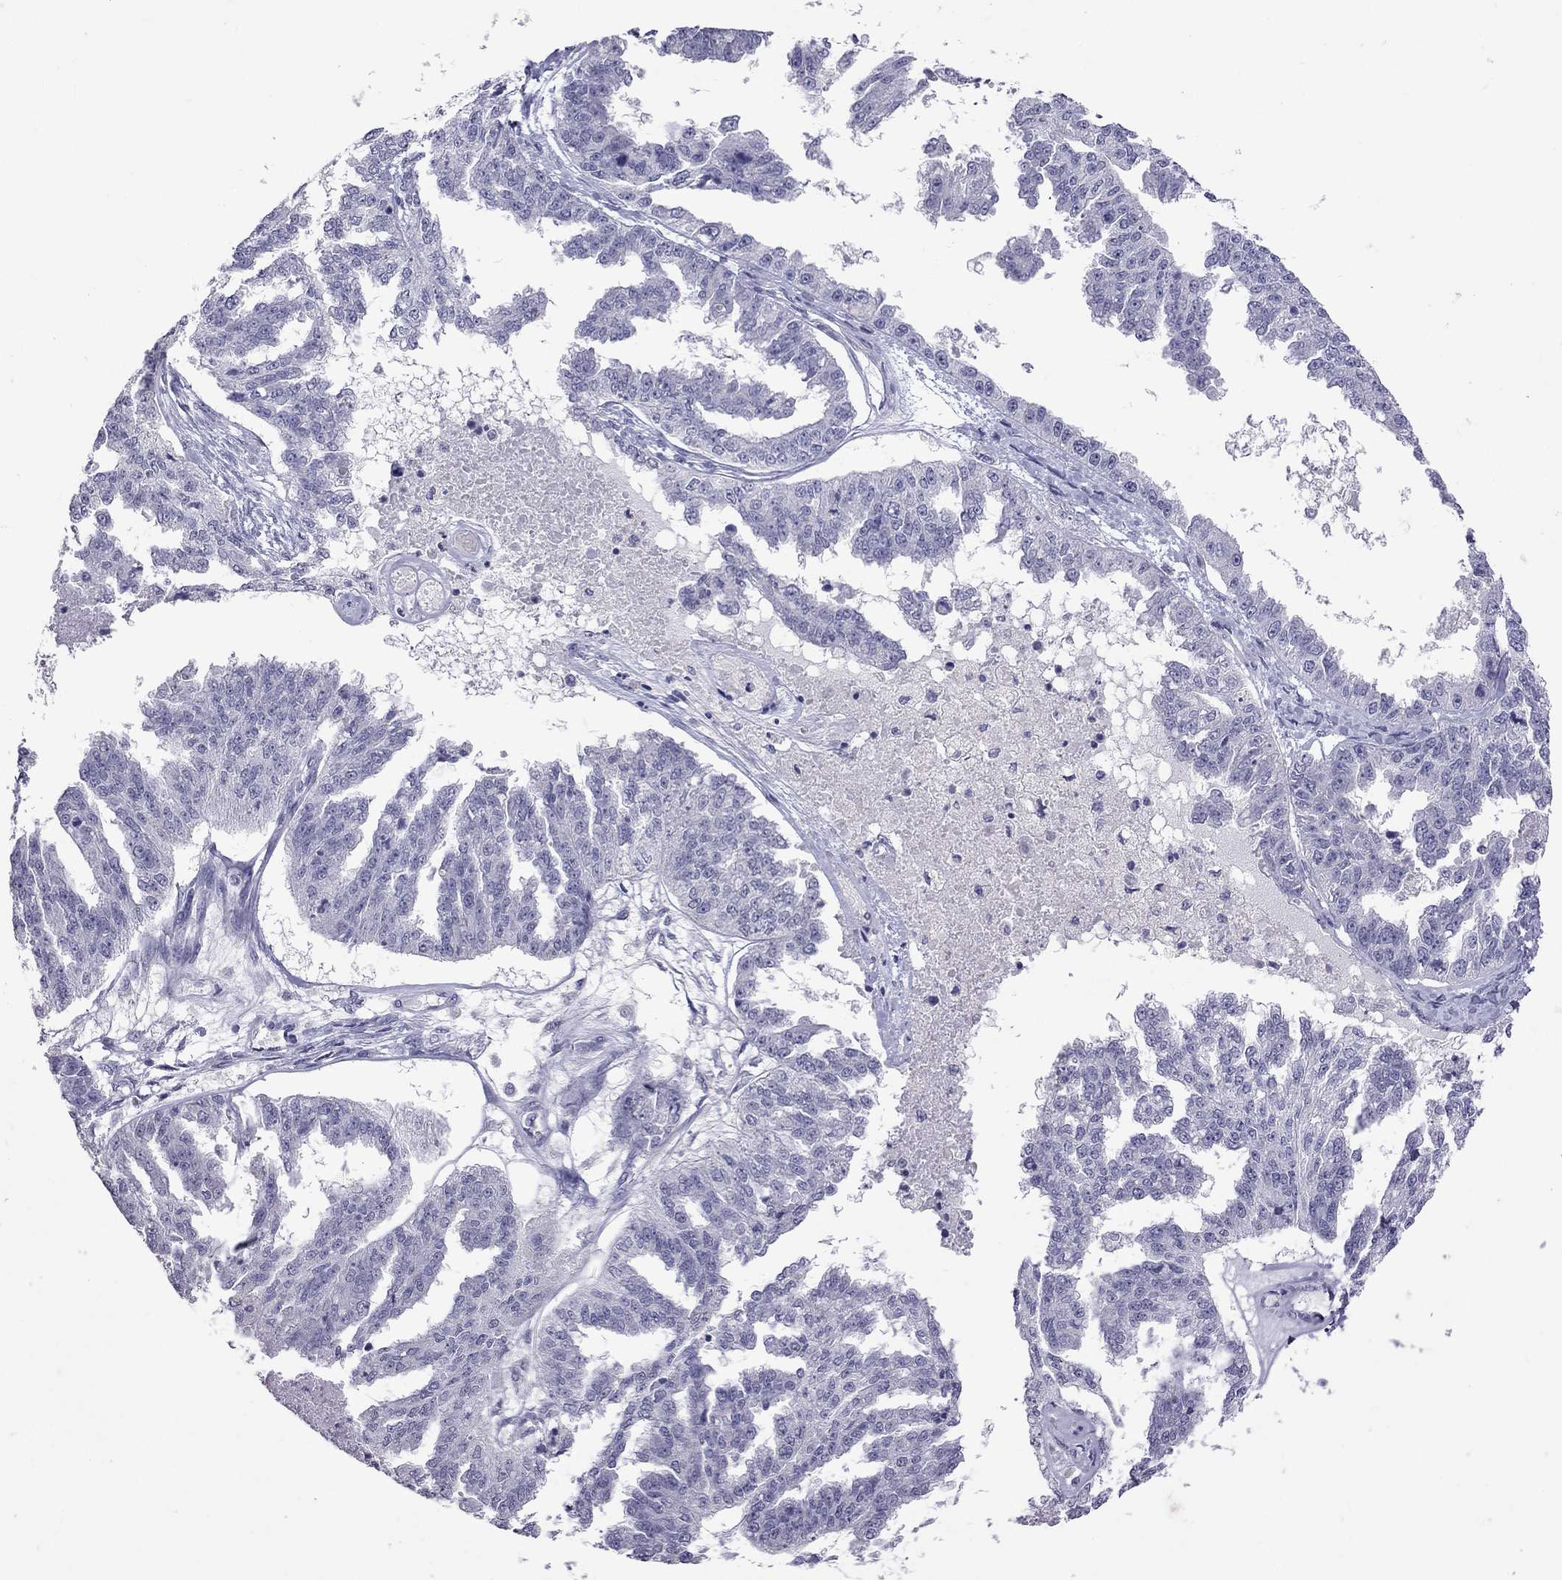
{"staining": {"intensity": "negative", "quantity": "none", "location": "none"}, "tissue": "ovarian cancer", "cell_type": "Tumor cells", "image_type": "cancer", "snomed": [{"axis": "morphology", "description": "Cystadenocarcinoma, serous, NOS"}, {"axis": "topography", "description": "Ovary"}], "caption": "The micrograph reveals no staining of tumor cells in ovarian cancer.", "gene": "SLAMF1", "patient": {"sex": "female", "age": 58}}